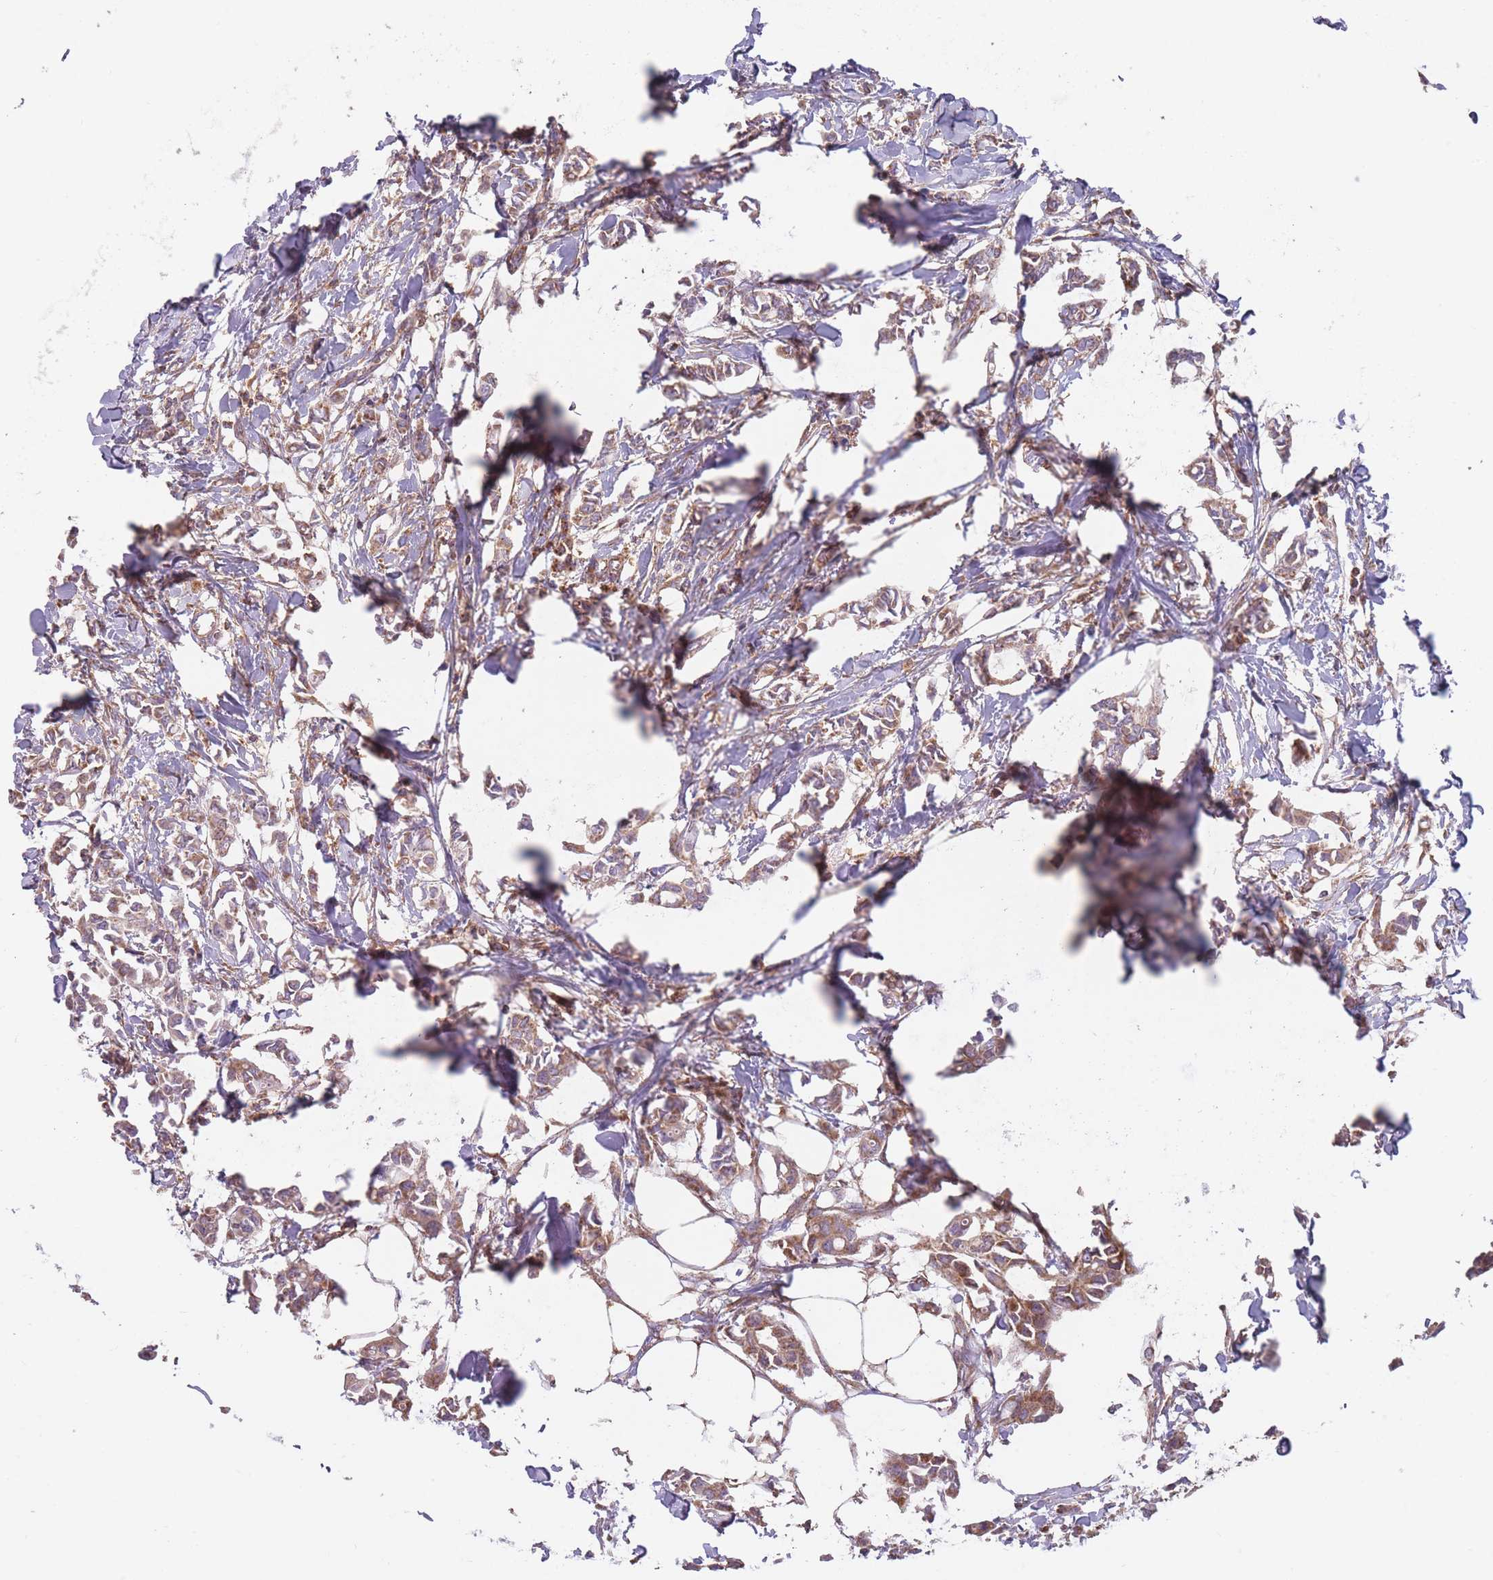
{"staining": {"intensity": "moderate", "quantity": ">75%", "location": "cytoplasmic/membranous"}, "tissue": "breast cancer", "cell_type": "Tumor cells", "image_type": "cancer", "snomed": [{"axis": "morphology", "description": "Duct carcinoma"}, {"axis": "topography", "description": "Breast"}], "caption": "Immunohistochemical staining of human breast infiltrating ductal carcinoma displays moderate cytoplasmic/membranous protein staining in about >75% of tumor cells. Using DAB (3,3'-diaminobenzidine) (brown) and hematoxylin (blue) stains, captured at high magnification using brightfield microscopy.", "gene": "NDUFA9", "patient": {"sex": "female", "age": 41}}